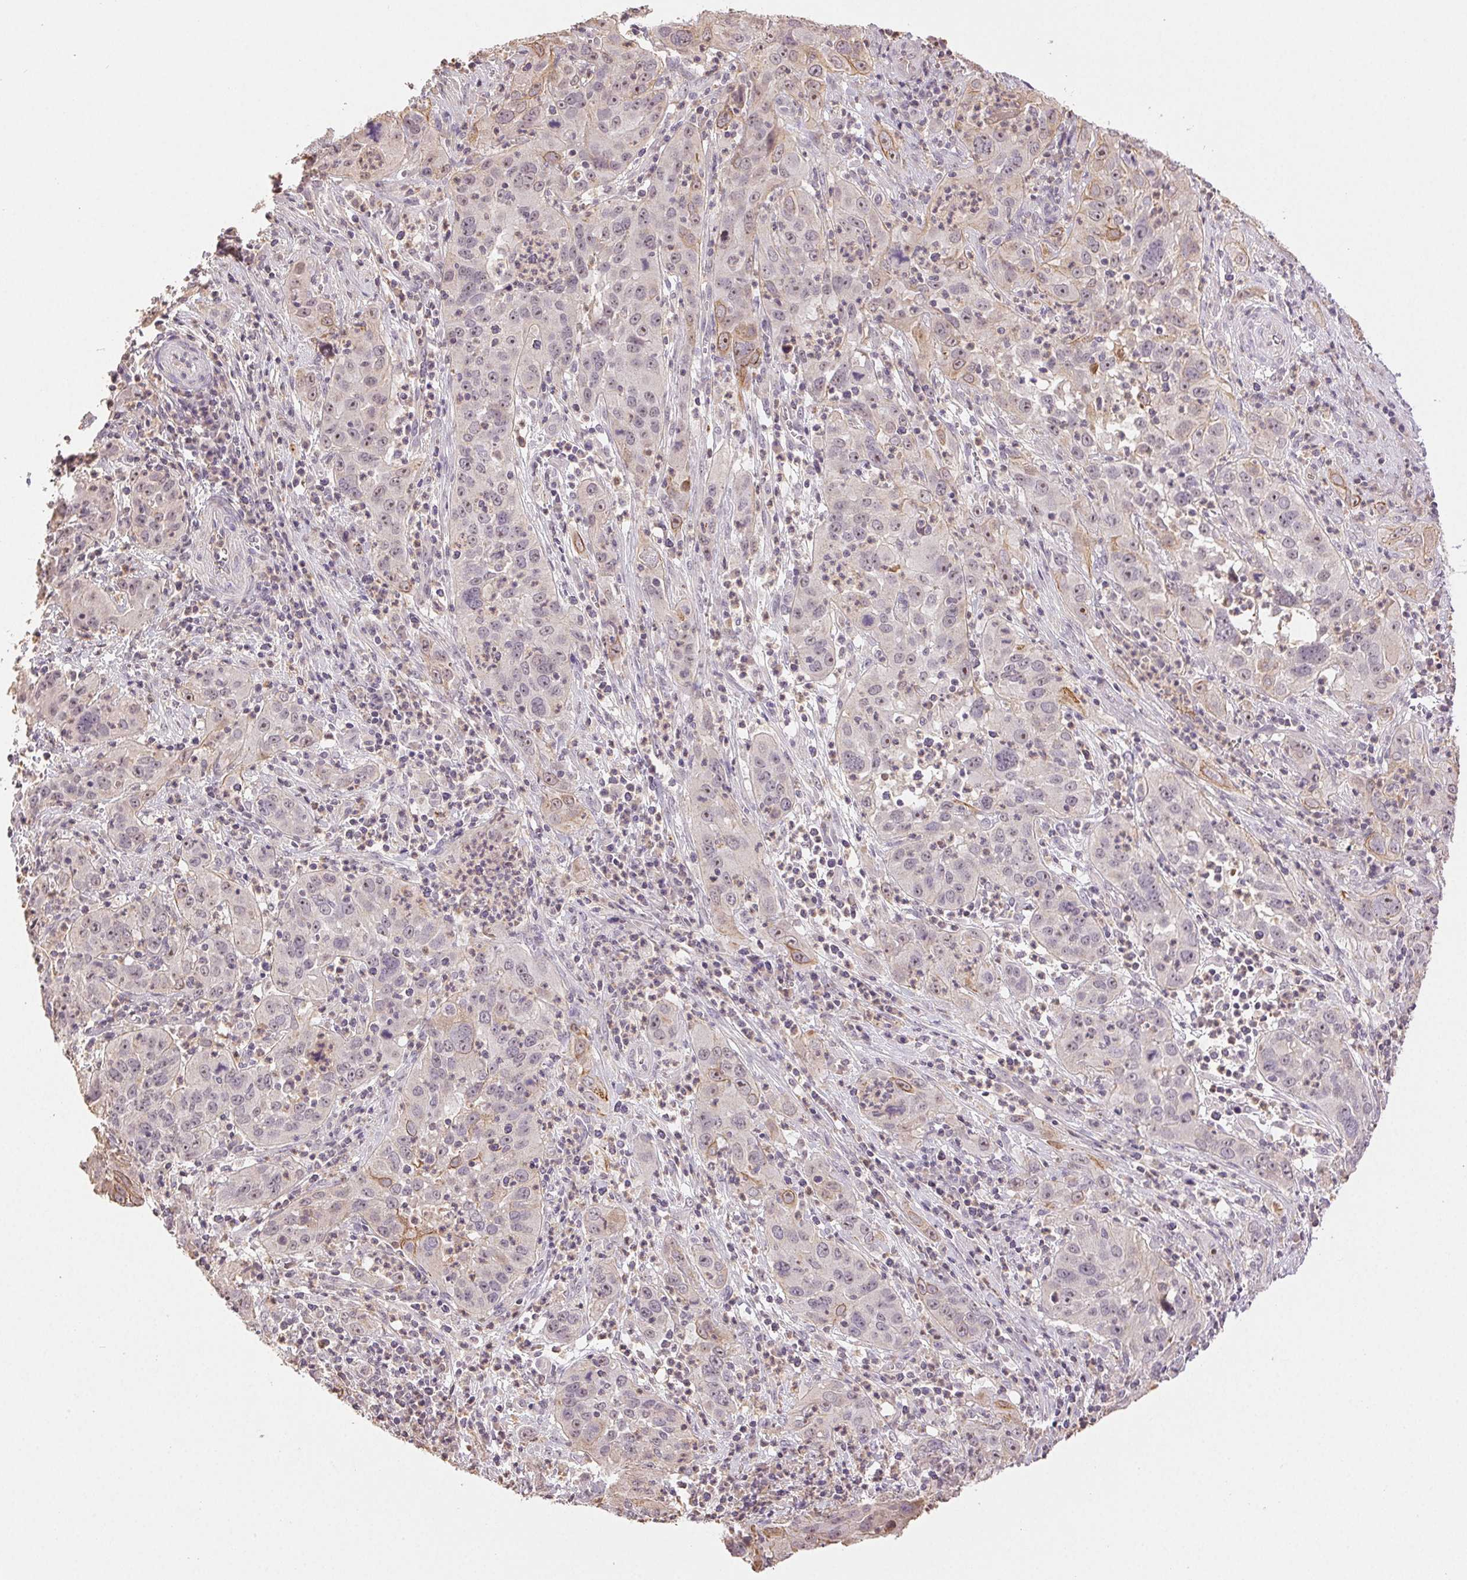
{"staining": {"intensity": "moderate", "quantity": "<25%", "location": "cytoplasmic/membranous"}, "tissue": "cervical cancer", "cell_type": "Tumor cells", "image_type": "cancer", "snomed": [{"axis": "morphology", "description": "Squamous cell carcinoma, NOS"}, {"axis": "topography", "description": "Cervix"}], "caption": "Cervical cancer (squamous cell carcinoma) was stained to show a protein in brown. There is low levels of moderate cytoplasmic/membranous staining in about <25% of tumor cells.", "gene": "TMEM253", "patient": {"sex": "female", "age": 32}}